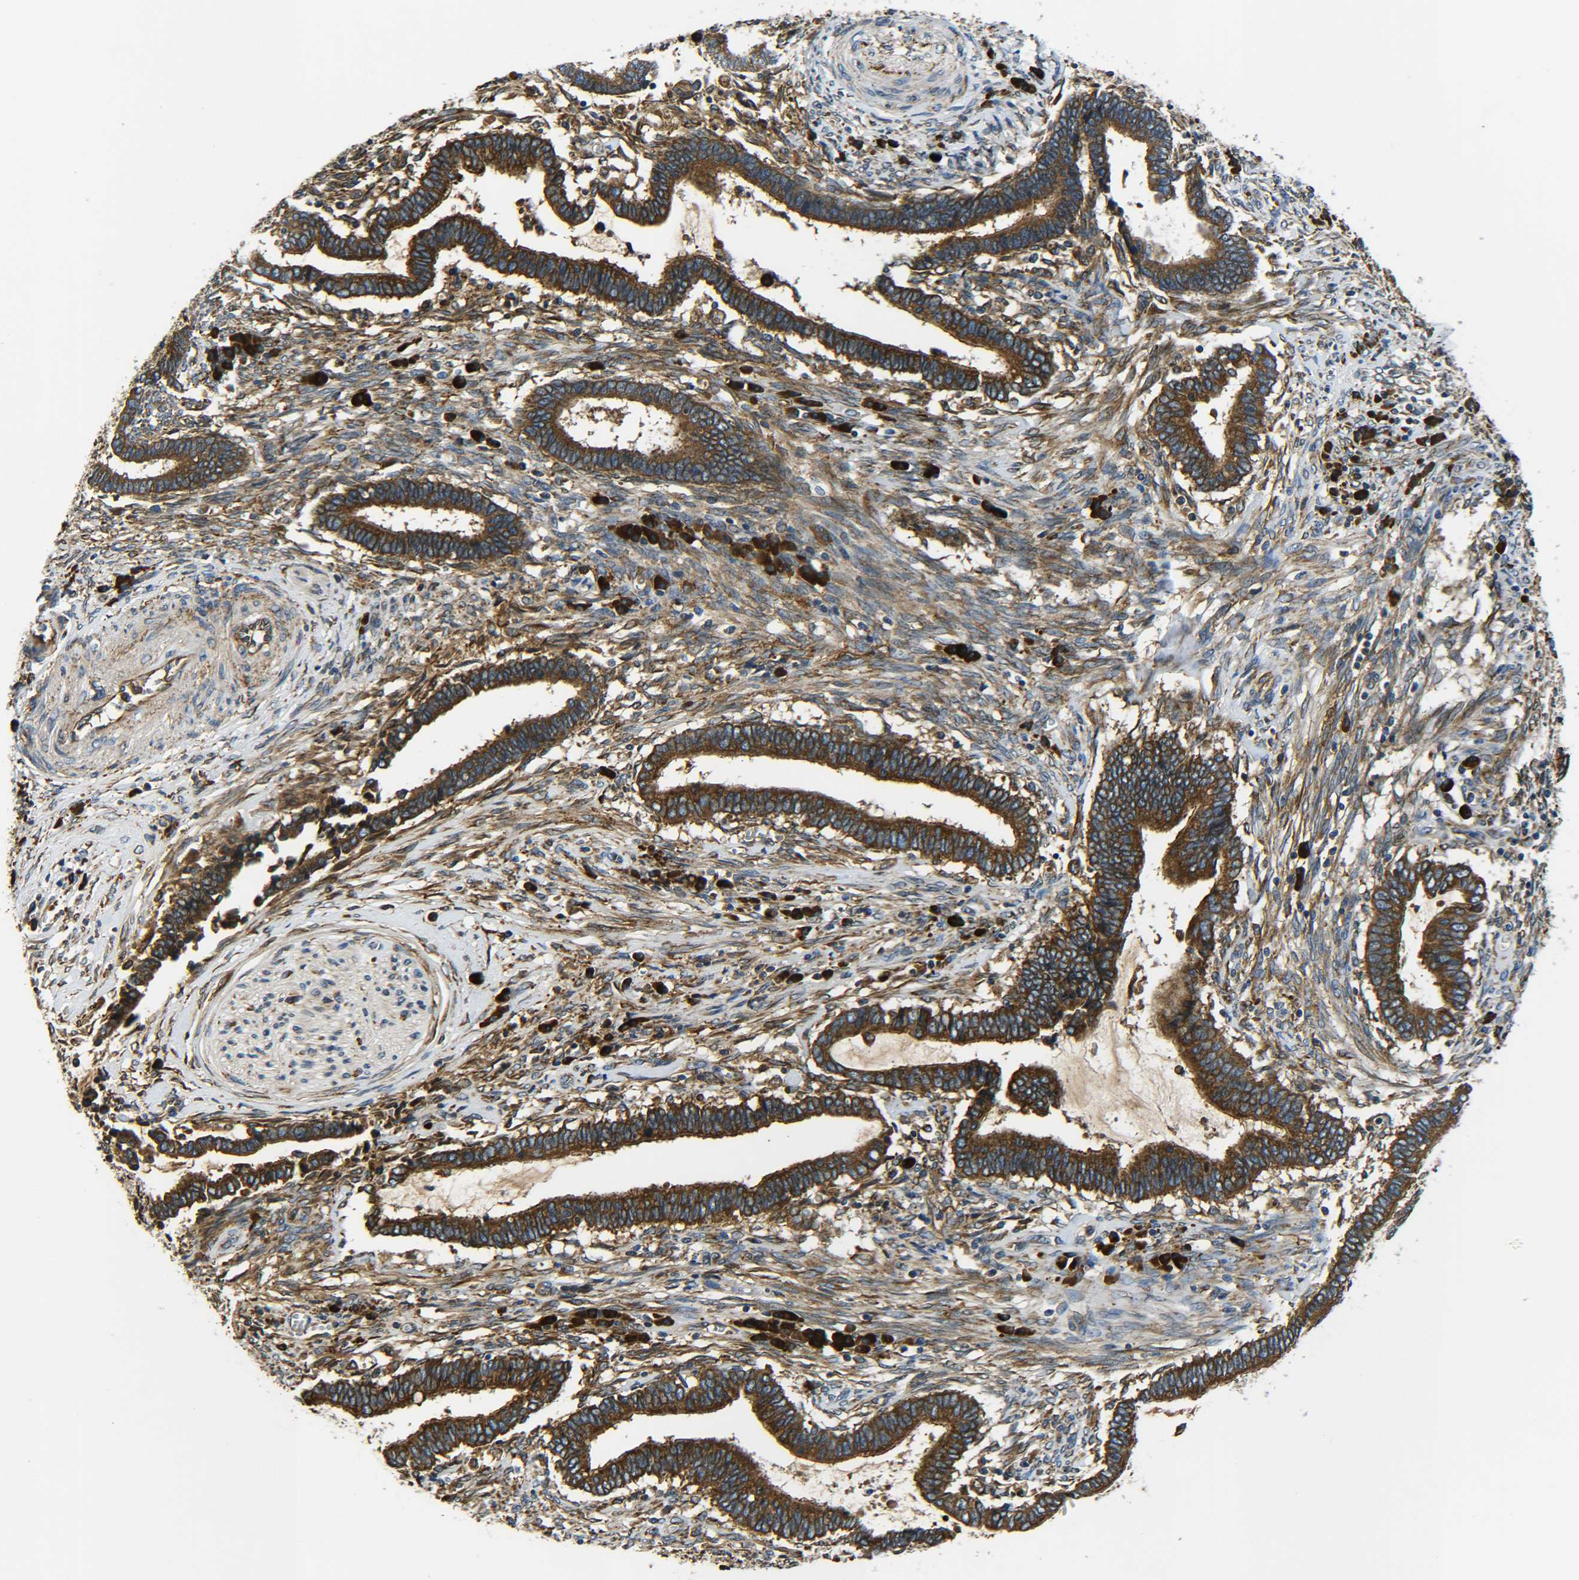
{"staining": {"intensity": "strong", "quantity": ">75%", "location": "cytoplasmic/membranous"}, "tissue": "cervical cancer", "cell_type": "Tumor cells", "image_type": "cancer", "snomed": [{"axis": "morphology", "description": "Adenocarcinoma, NOS"}, {"axis": "topography", "description": "Cervix"}], "caption": "Tumor cells show high levels of strong cytoplasmic/membranous expression in about >75% of cells in cervical adenocarcinoma.", "gene": "PREB", "patient": {"sex": "female", "age": 44}}